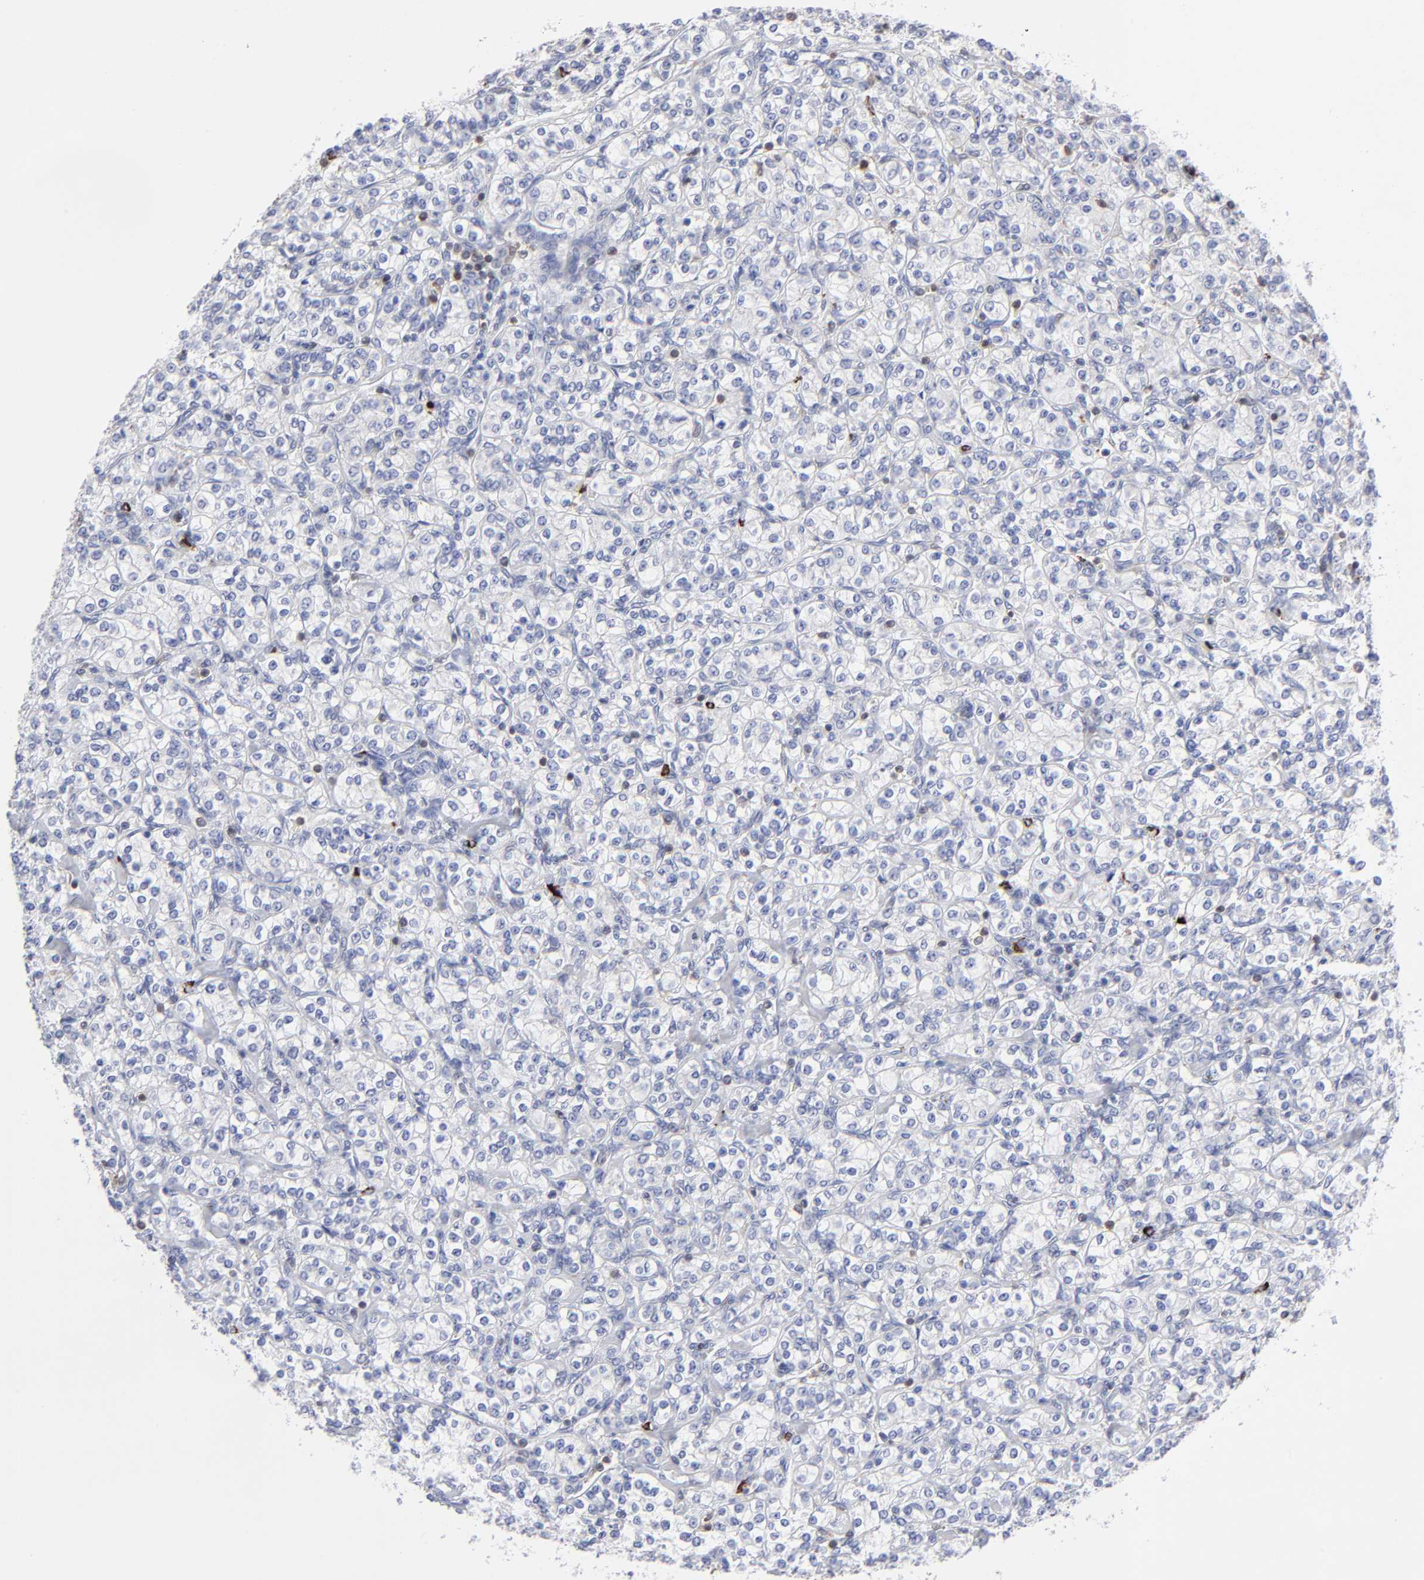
{"staining": {"intensity": "negative", "quantity": "none", "location": "none"}, "tissue": "renal cancer", "cell_type": "Tumor cells", "image_type": "cancer", "snomed": [{"axis": "morphology", "description": "Adenocarcinoma, NOS"}, {"axis": "topography", "description": "Kidney"}], "caption": "This image is of renal cancer stained with IHC to label a protein in brown with the nuclei are counter-stained blue. There is no positivity in tumor cells.", "gene": "TBXT", "patient": {"sex": "male", "age": 77}}